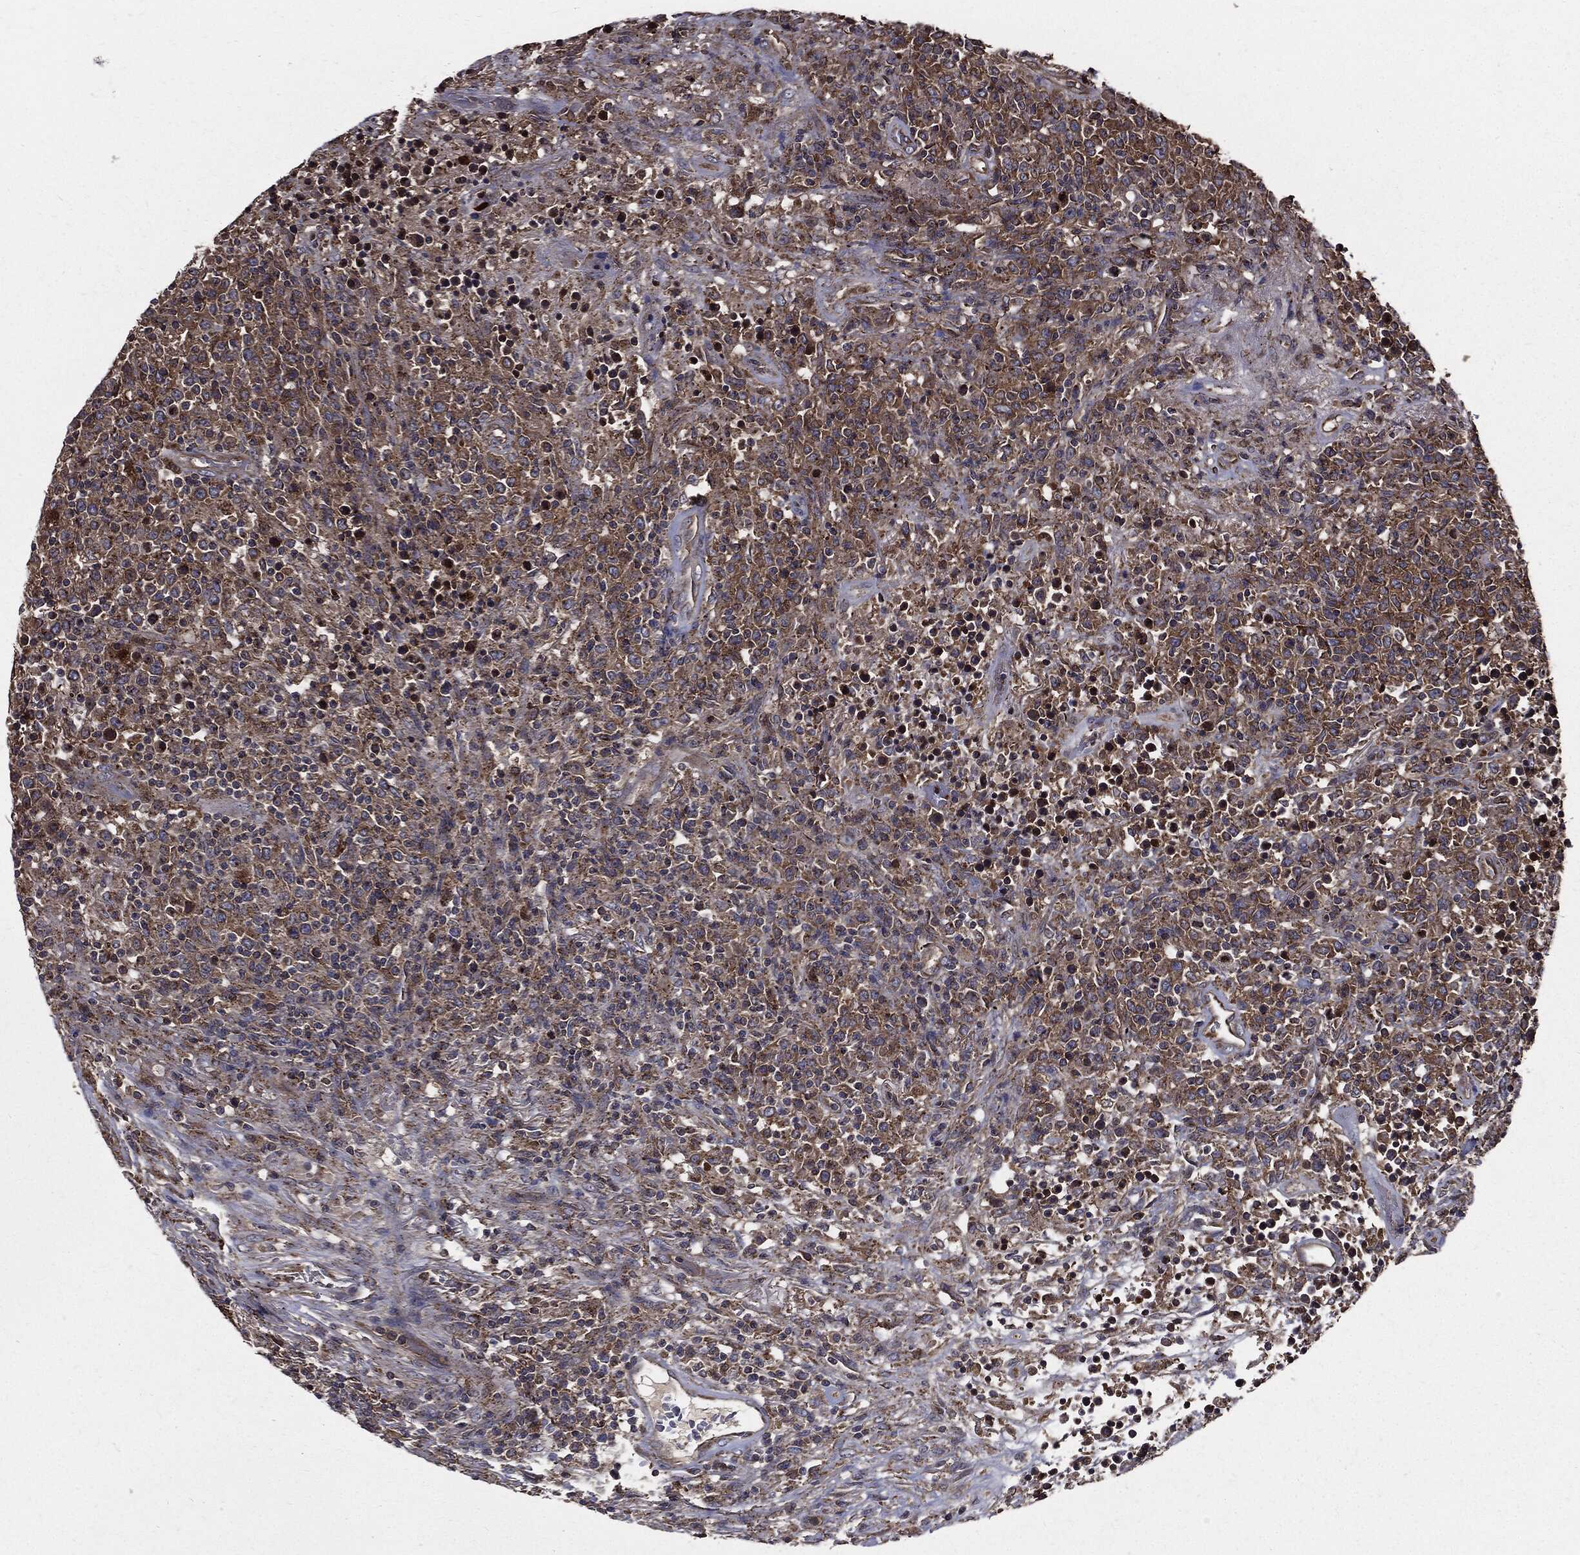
{"staining": {"intensity": "moderate", "quantity": "25%-75%", "location": "cytoplasmic/membranous"}, "tissue": "lymphoma", "cell_type": "Tumor cells", "image_type": "cancer", "snomed": [{"axis": "morphology", "description": "Malignant lymphoma, non-Hodgkin's type, High grade"}, {"axis": "topography", "description": "Lung"}], "caption": "The immunohistochemical stain shows moderate cytoplasmic/membranous positivity in tumor cells of lymphoma tissue. (Brightfield microscopy of DAB IHC at high magnification).", "gene": "PDCD6IP", "patient": {"sex": "male", "age": 79}}